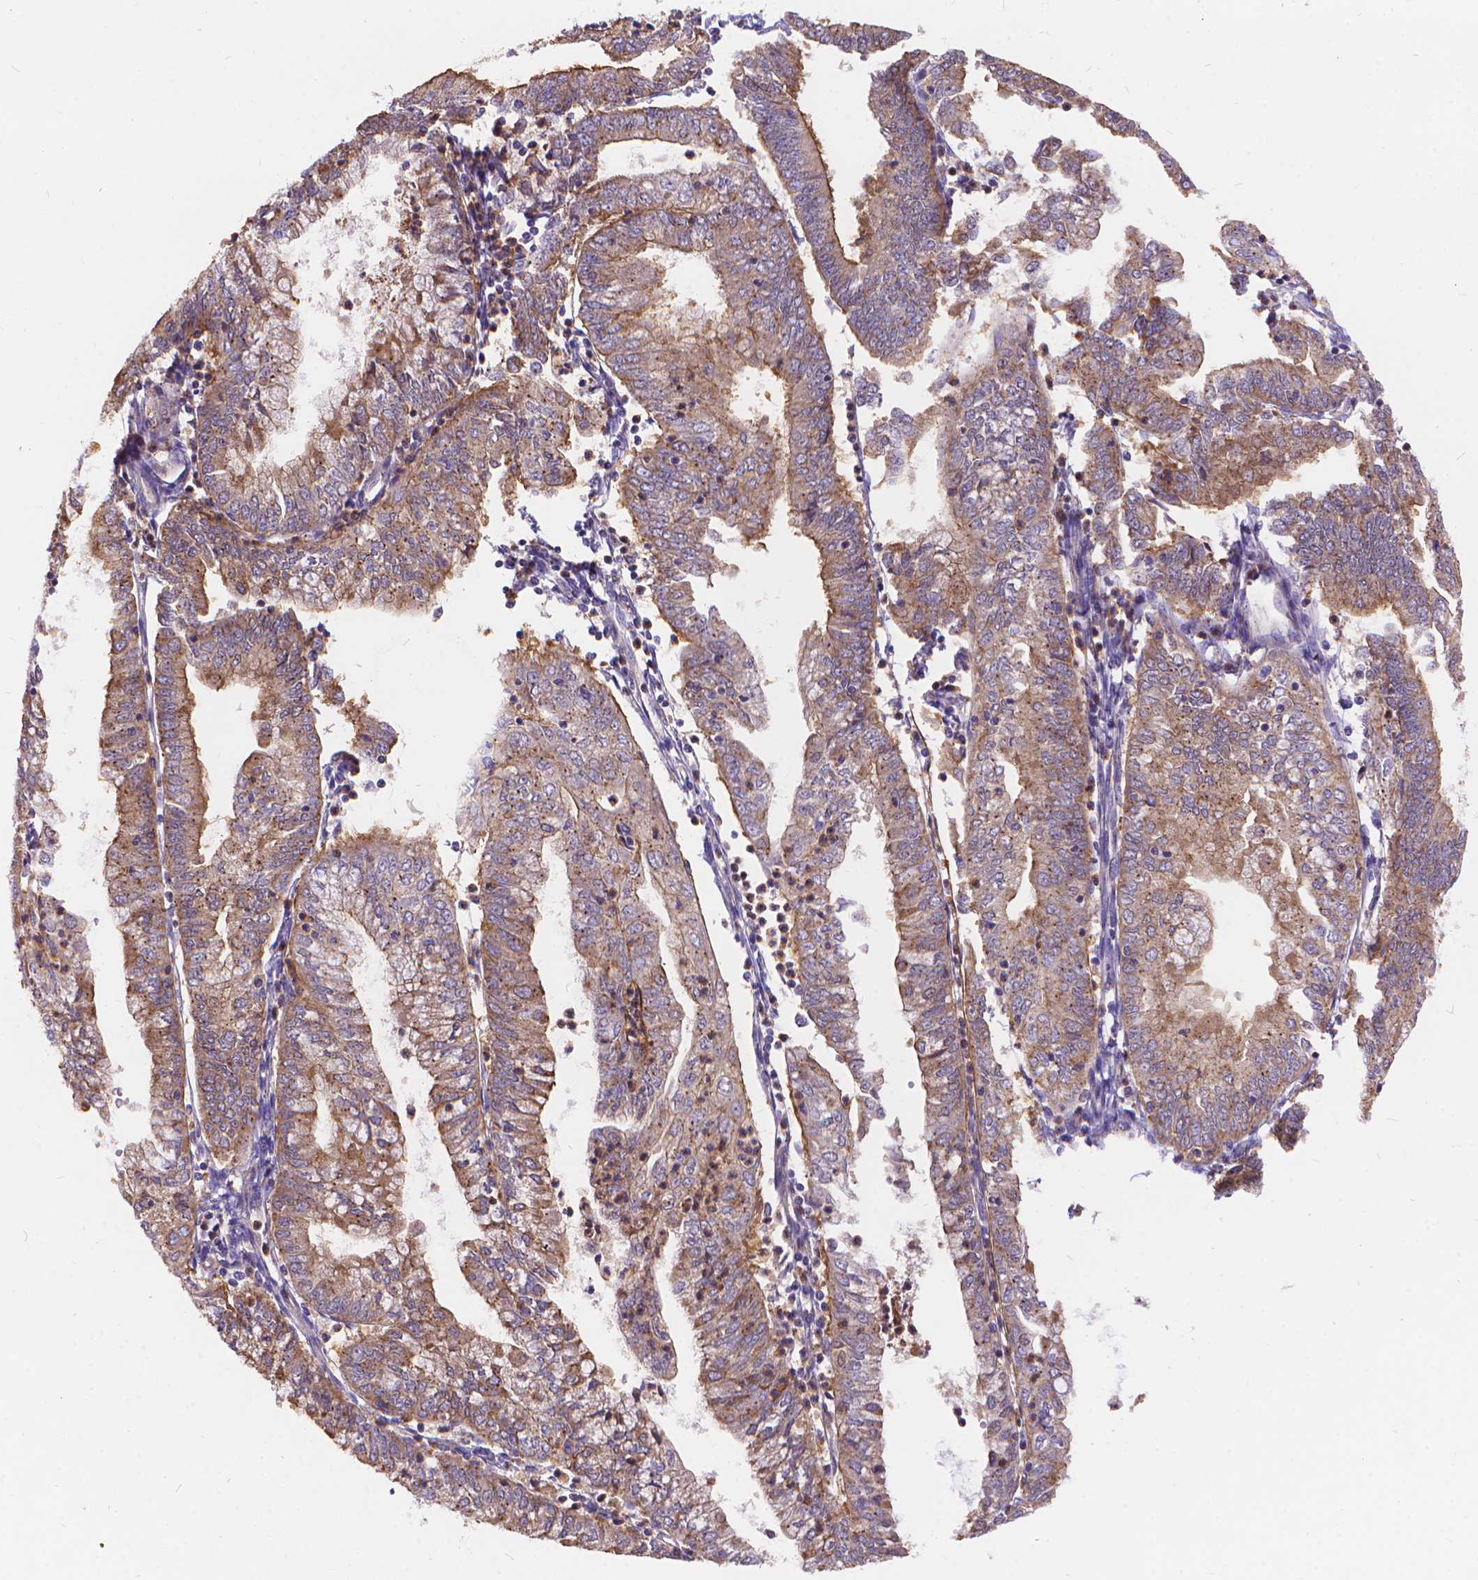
{"staining": {"intensity": "moderate", "quantity": "<25%", "location": "cytoplasmic/membranous"}, "tissue": "endometrial cancer", "cell_type": "Tumor cells", "image_type": "cancer", "snomed": [{"axis": "morphology", "description": "Adenocarcinoma, NOS"}, {"axis": "topography", "description": "Endometrium"}], "caption": "Immunohistochemical staining of human endometrial cancer (adenocarcinoma) displays moderate cytoplasmic/membranous protein positivity in approximately <25% of tumor cells. The staining was performed using DAB (3,3'-diaminobenzidine) to visualize the protein expression in brown, while the nuclei were stained in blue with hematoxylin (Magnification: 20x).", "gene": "ARAP1", "patient": {"sex": "female", "age": 55}}